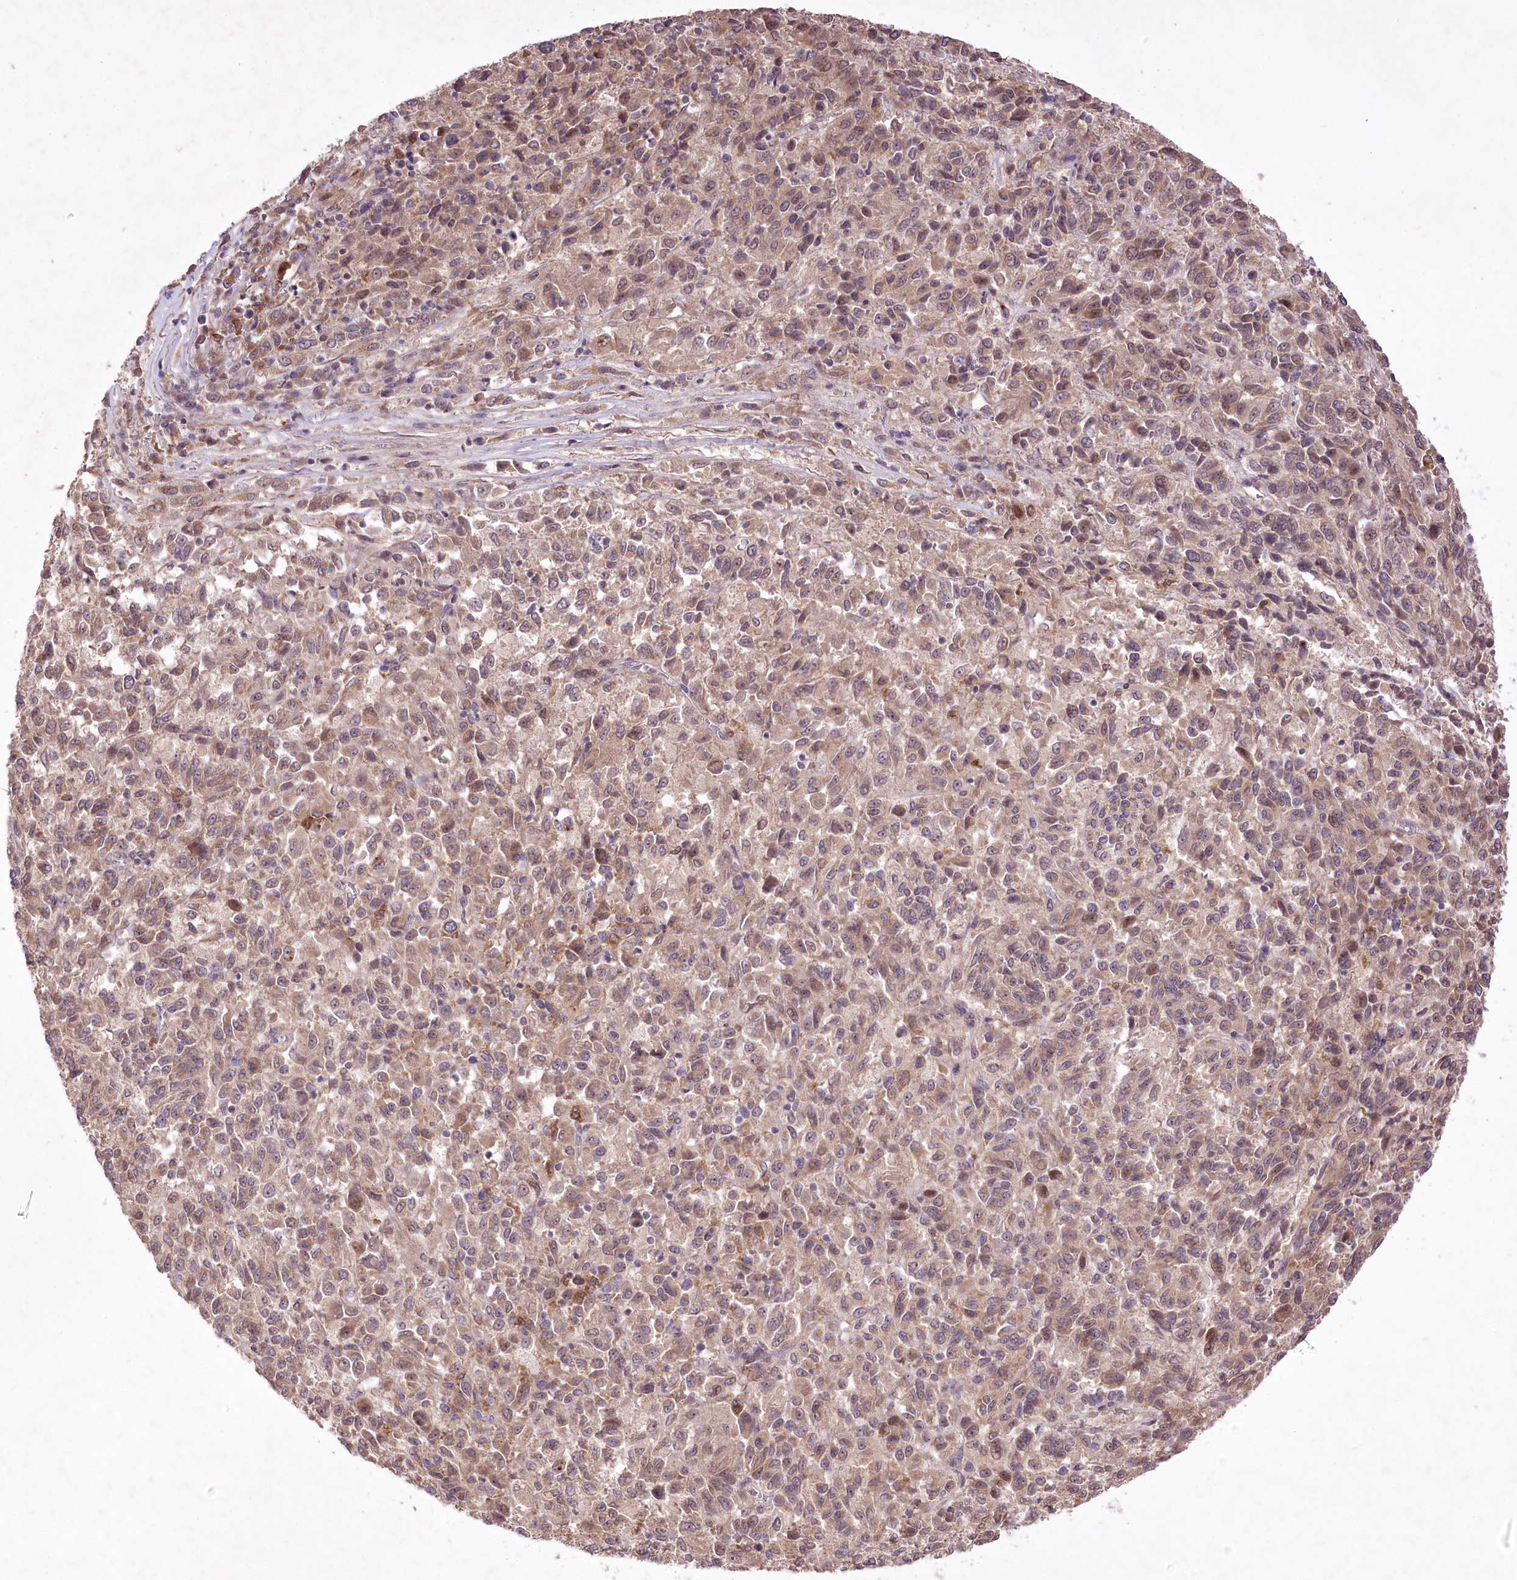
{"staining": {"intensity": "weak", "quantity": ">75%", "location": "cytoplasmic/membranous,nuclear"}, "tissue": "melanoma", "cell_type": "Tumor cells", "image_type": "cancer", "snomed": [{"axis": "morphology", "description": "Malignant melanoma, Metastatic site"}, {"axis": "topography", "description": "Lung"}], "caption": "This is an image of immunohistochemistry staining of melanoma, which shows weak positivity in the cytoplasmic/membranous and nuclear of tumor cells.", "gene": "HELT", "patient": {"sex": "male", "age": 64}}